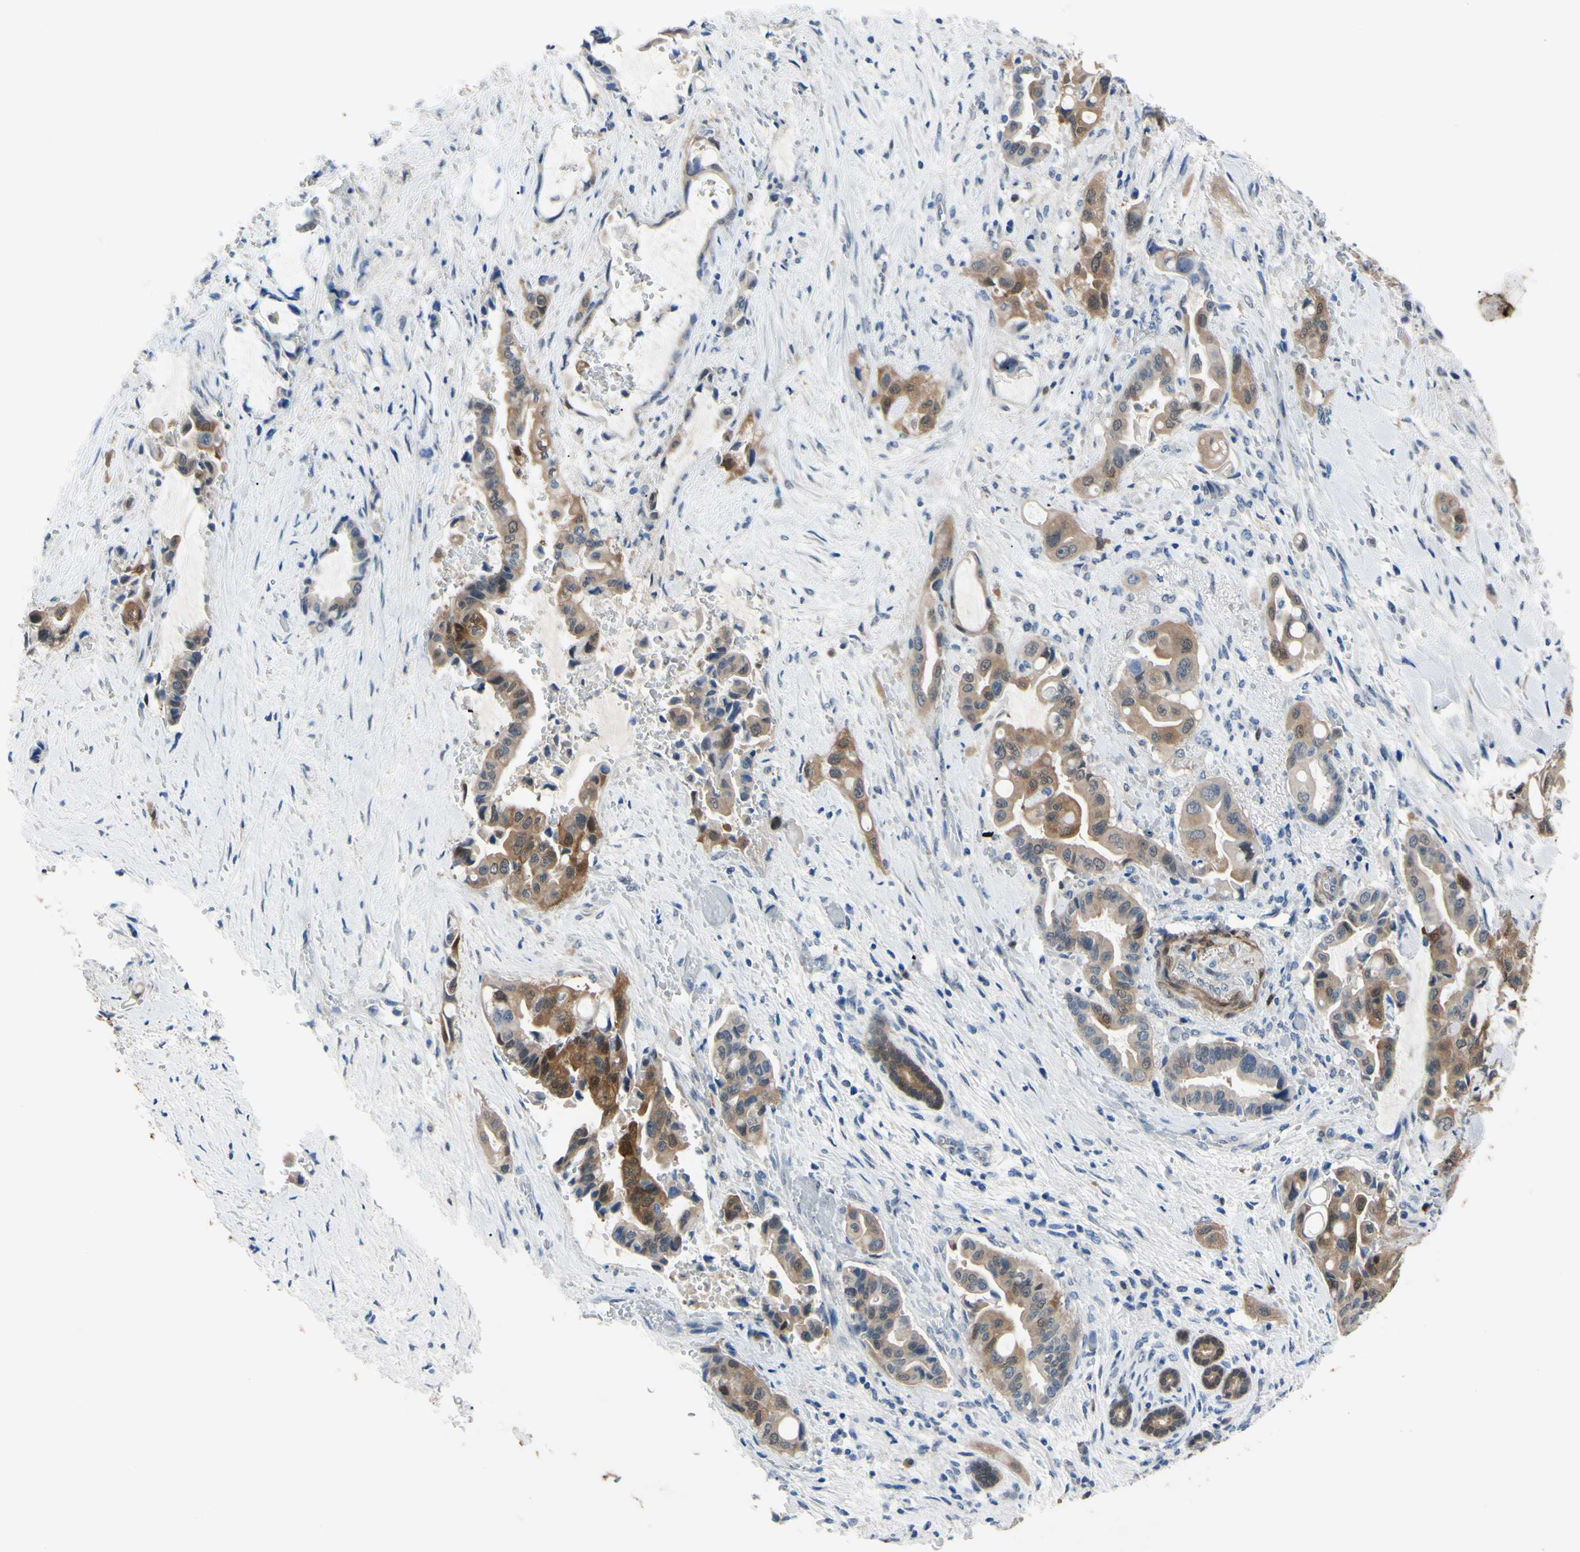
{"staining": {"intensity": "moderate", "quantity": "25%-75%", "location": "cytoplasmic/membranous,nuclear"}, "tissue": "liver cancer", "cell_type": "Tumor cells", "image_type": "cancer", "snomed": [{"axis": "morphology", "description": "Cholangiocarcinoma"}, {"axis": "topography", "description": "Liver"}], "caption": "Immunohistochemistry image of liver cancer (cholangiocarcinoma) stained for a protein (brown), which displays medium levels of moderate cytoplasmic/membranous and nuclear positivity in approximately 25%-75% of tumor cells.", "gene": "NOL3", "patient": {"sex": "female", "age": 61}}